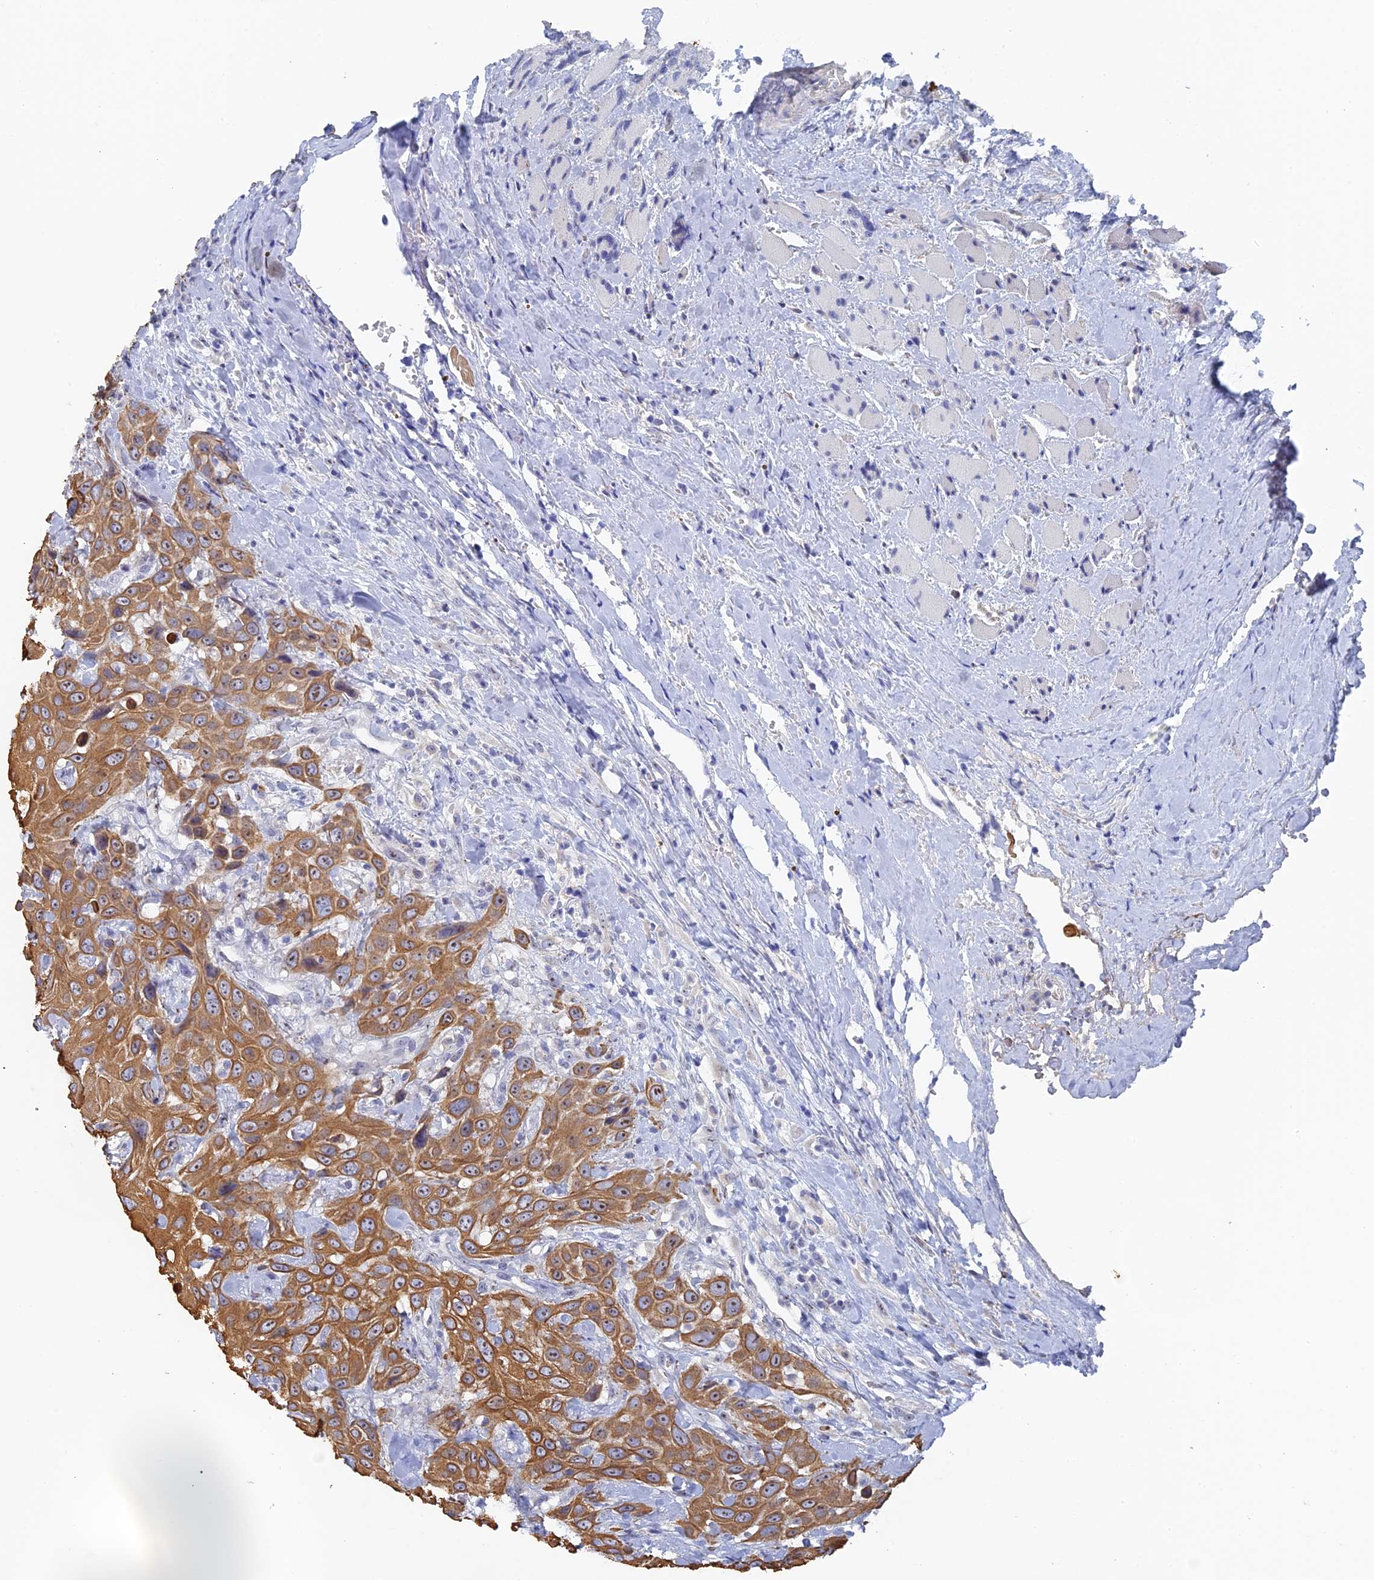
{"staining": {"intensity": "moderate", "quantity": ">75%", "location": "cytoplasmic/membranous"}, "tissue": "head and neck cancer", "cell_type": "Tumor cells", "image_type": "cancer", "snomed": [{"axis": "morphology", "description": "Squamous cell carcinoma, NOS"}, {"axis": "topography", "description": "Head-Neck"}], "caption": "Immunohistochemistry (IHC) staining of head and neck squamous cell carcinoma, which exhibits medium levels of moderate cytoplasmic/membranous expression in approximately >75% of tumor cells indicating moderate cytoplasmic/membranous protein expression. The staining was performed using DAB (3,3'-diaminobenzidine) (brown) for protein detection and nuclei were counterstained in hematoxylin (blue).", "gene": "SRFBP1", "patient": {"sex": "male", "age": 81}}